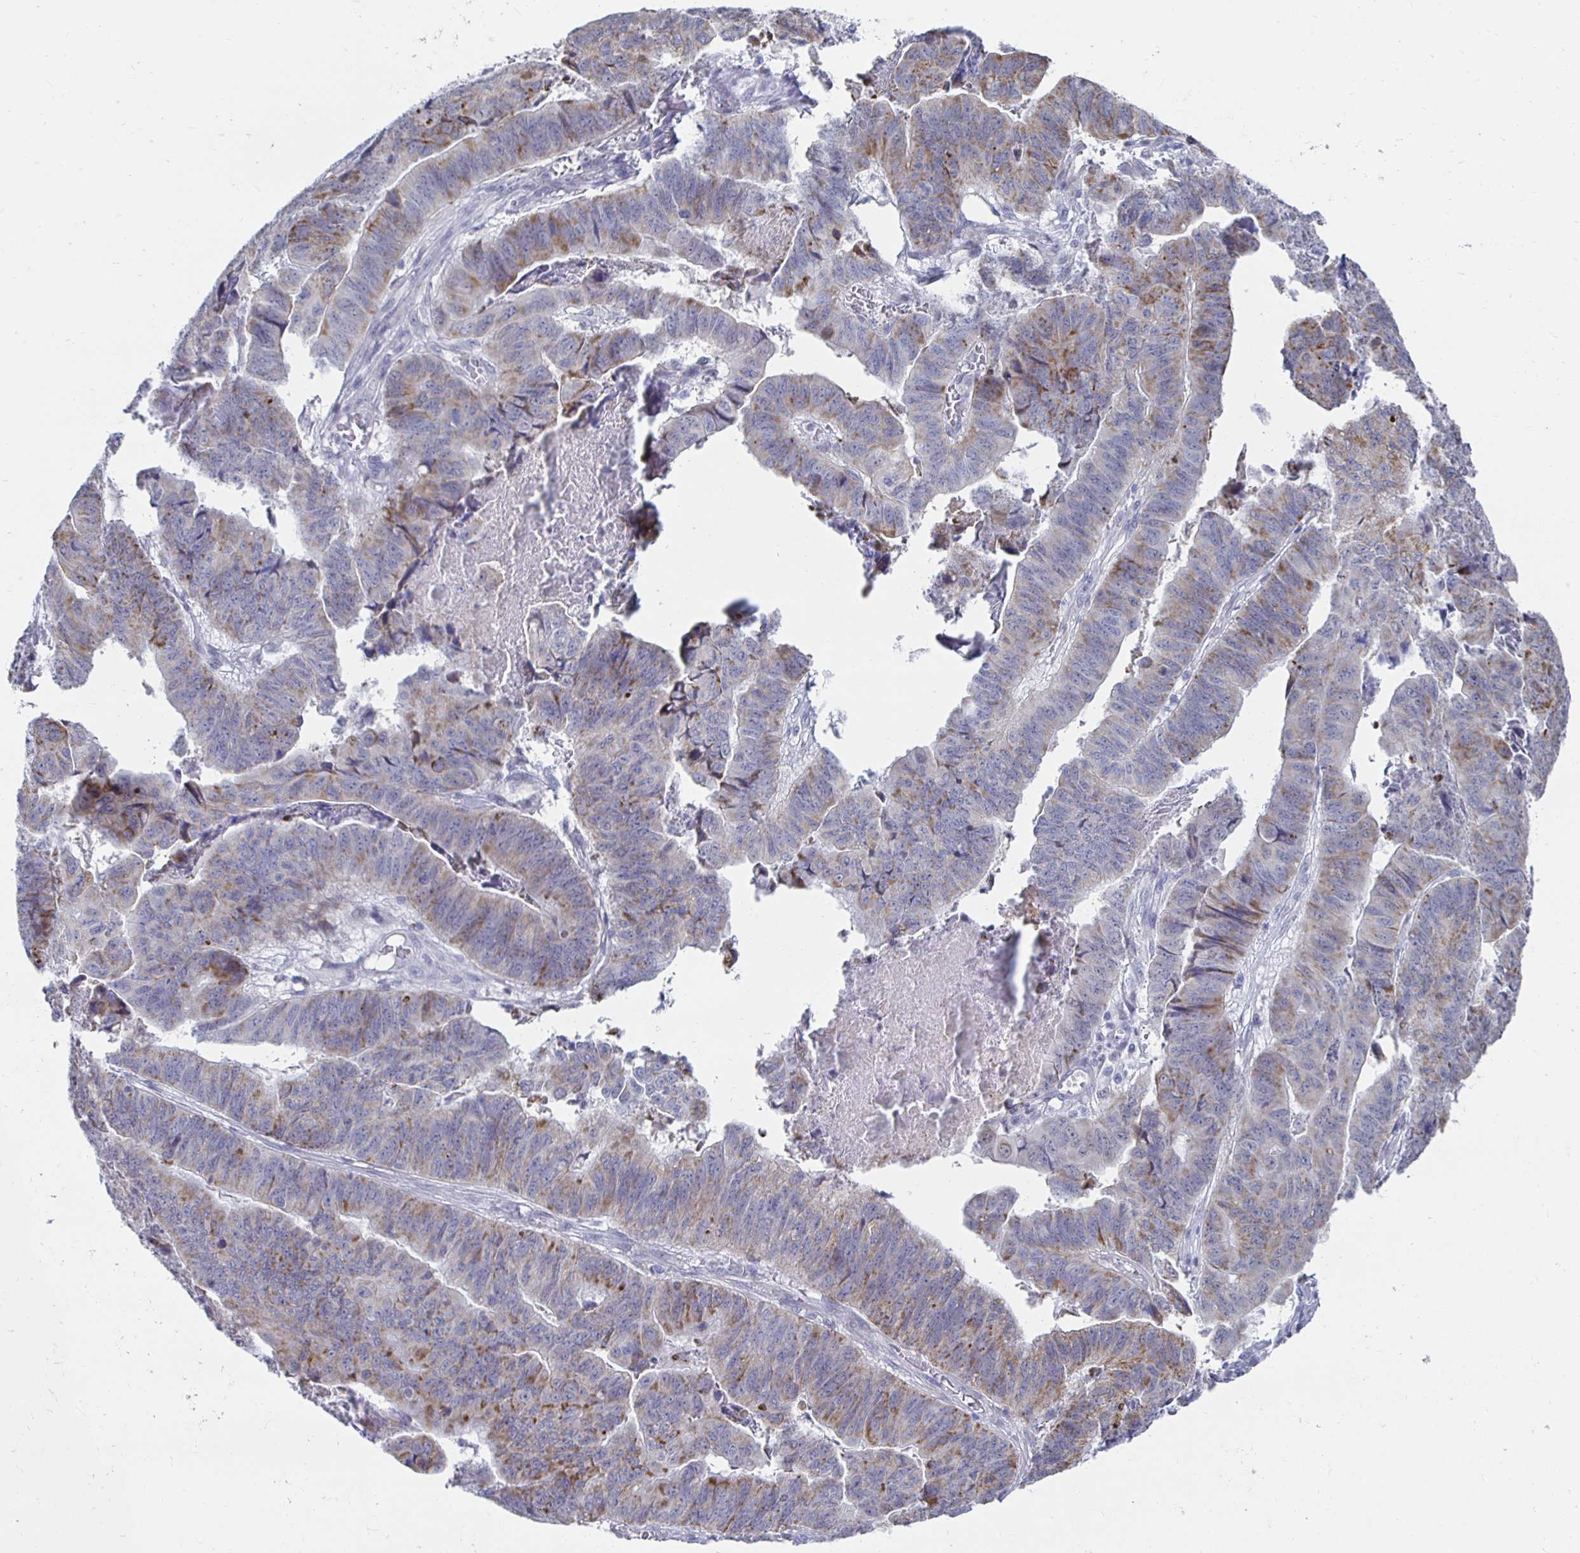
{"staining": {"intensity": "moderate", "quantity": "25%-75%", "location": "cytoplasmic/membranous"}, "tissue": "stomach cancer", "cell_type": "Tumor cells", "image_type": "cancer", "snomed": [{"axis": "morphology", "description": "Adenocarcinoma, NOS"}, {"axis": "topography", "description": "Stomach, lower"}], "caption": "There is medium levels of moderate cytoplasmic/membranous staining in tumor cells of stomach cancer, as demonstrated by immunohistochemical staining (brown color).", "gene": "NOCT", "patient": {"sex": "male", "age": 77}}